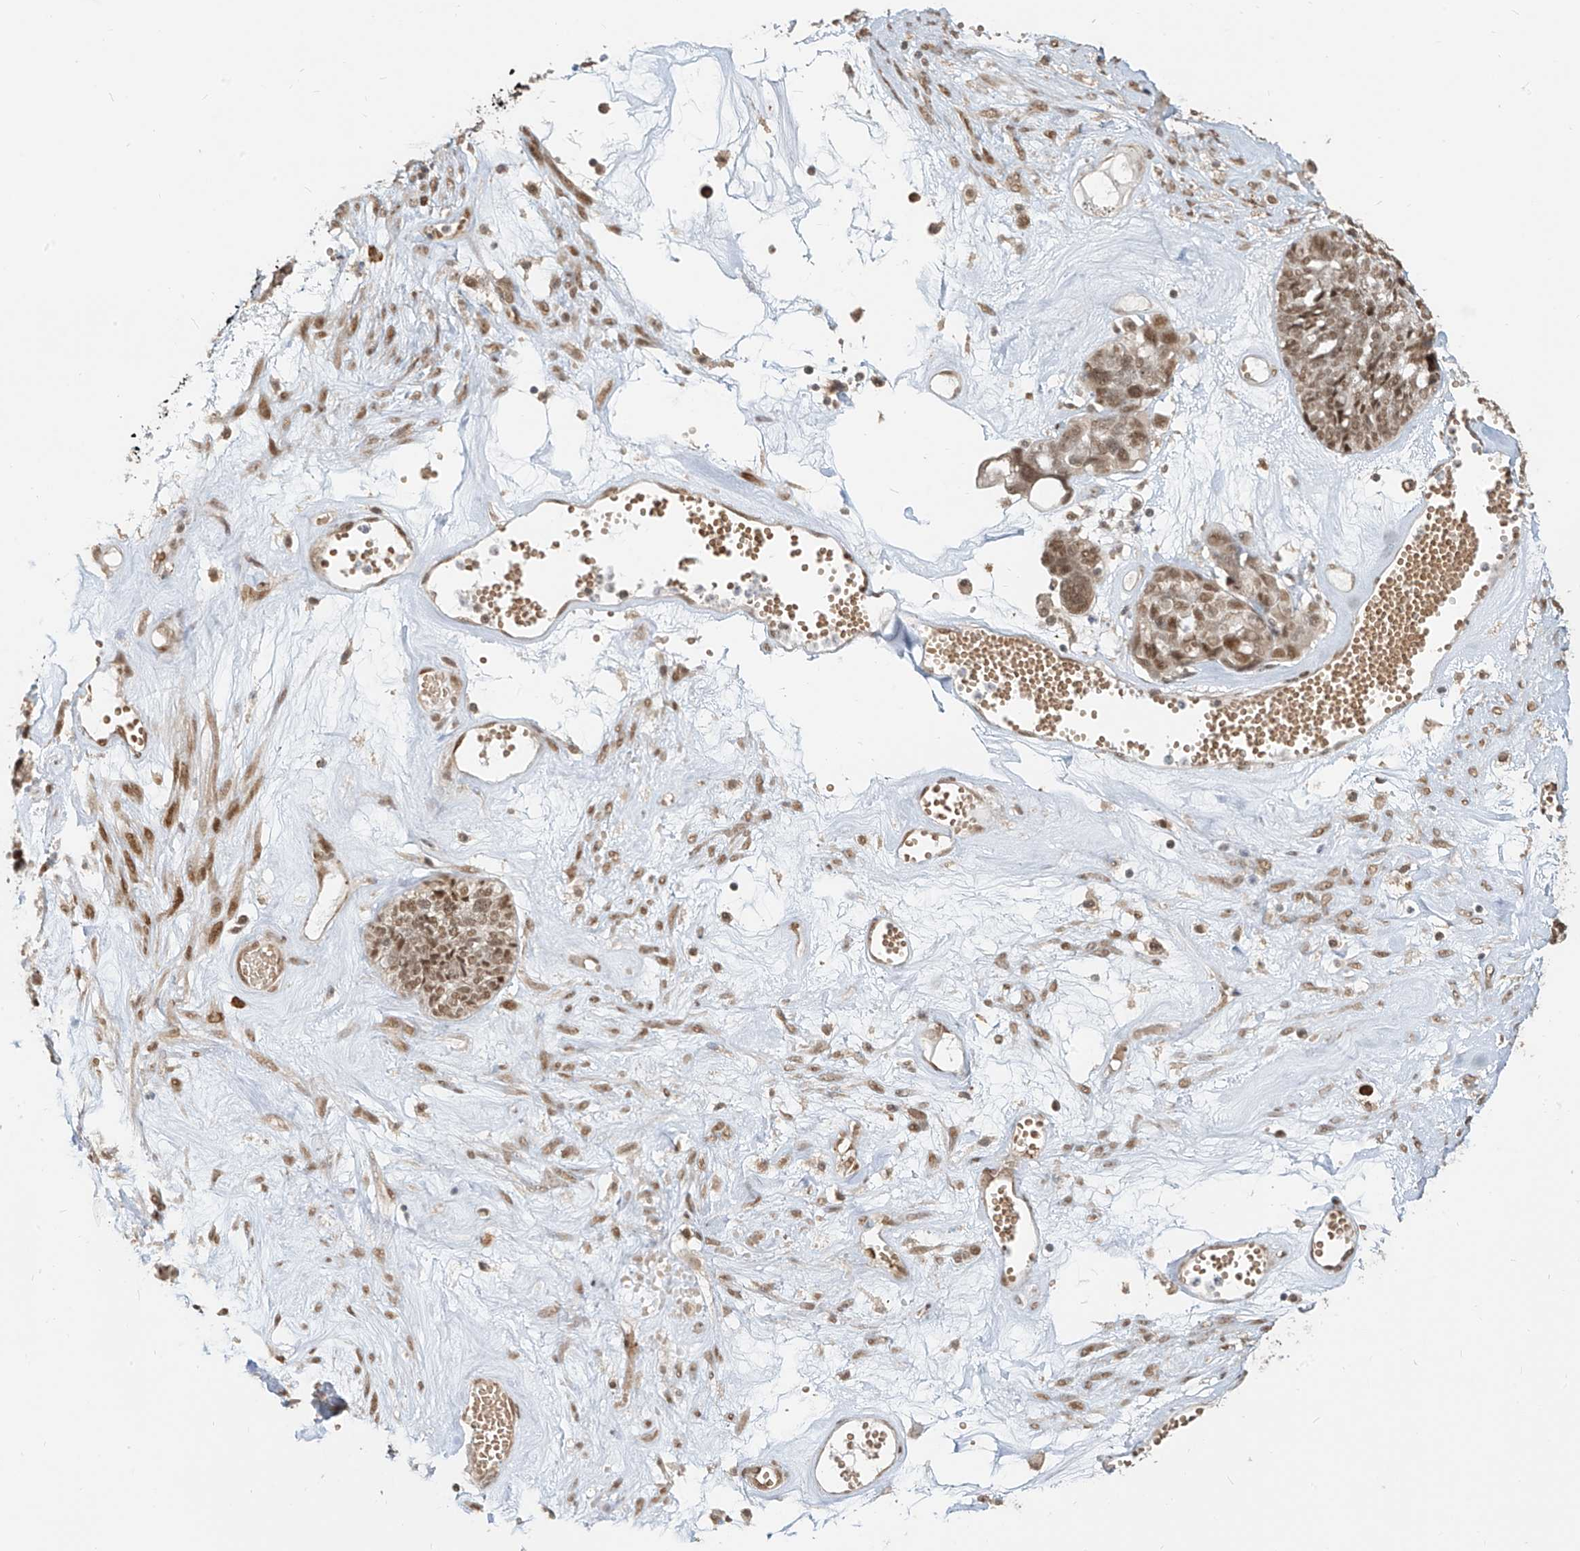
{"staining": {"intensity": "moderate", "quantity": ">75%", "location": "nuclear"}, "tissue": "ovarian cancer", "cell_type": "Tumor cells", "image_type": "cancer", "snomed": [{"axis": "morphology", "description": "Cystadenocarcinoma, serous, NOS"}, {"axis": "topography", "description": "Ovary"}], "caption": "IHC staining of ovarian cancer, which shows medium levels of moderate nuclear expression in about >75% of tumor cells indicating moderate nuclear protein positivity. The staining was performed using DAB (3,3'-diaminobenzidine) (brown) for protein detection and nuclei were counterstained in hematoxylin (blue).", "gene": "ZMYM2", "patient": {"sex": "female", "age": 79}}